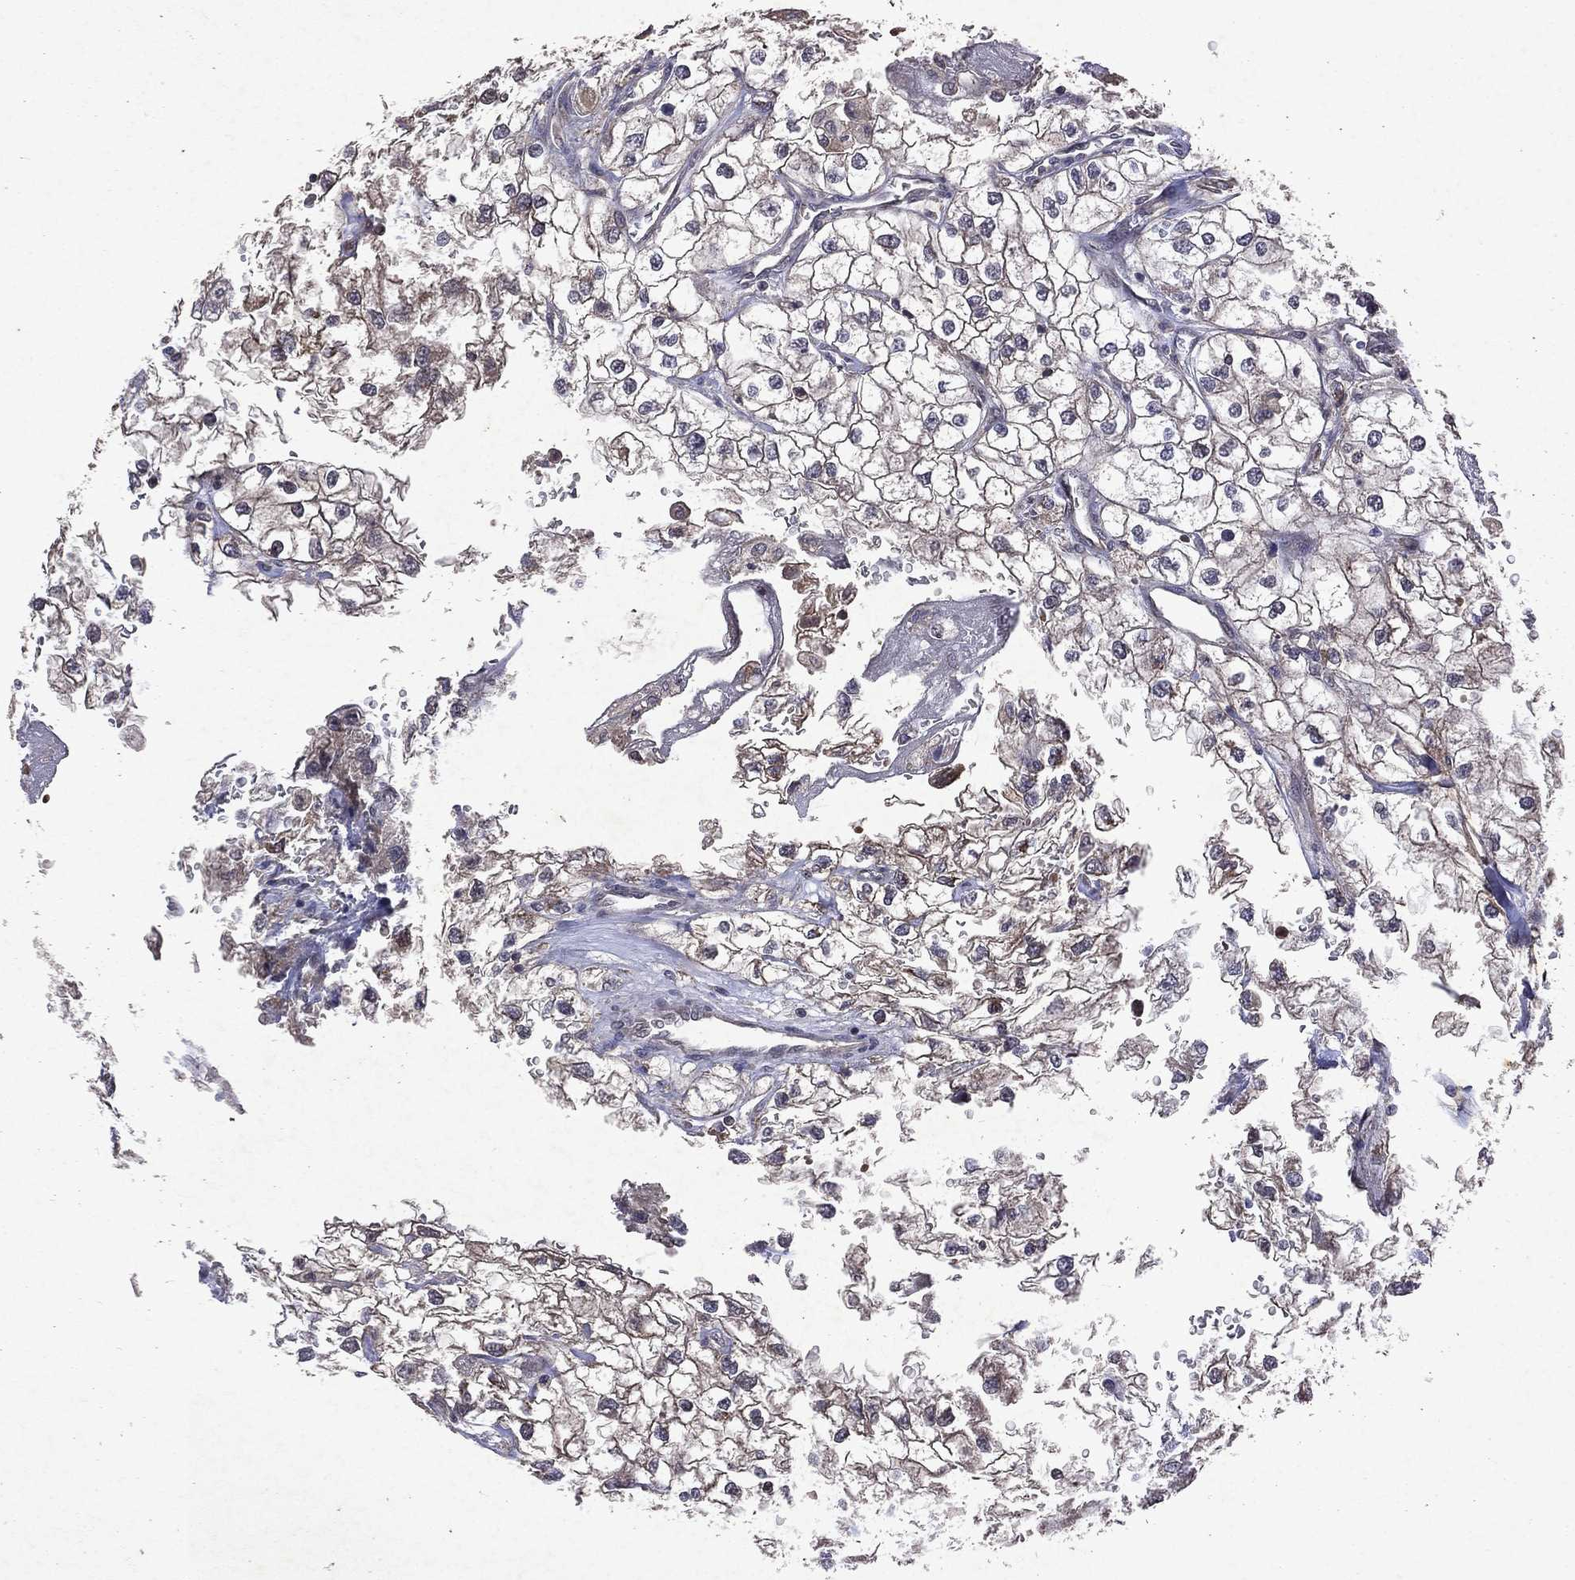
{"staining": {"intensity": "weak", "quantity": "<25%", "location": "cytoplasmic/membranous"}, "tissue": "renal cancer", "cell_type": "Tumor cells", "image_type": "cancer", "snomed": [{"axis": "morphology", "description": "Adenocarcinoma, NOS"}, {"axis": "topography", "description": "Kidney"}], "caption": "Adenocarcinoma (renal) was stained to show a protein in brown. There is no significant staining in tumor cells. The staining is performed using DAB (3,3'-diaminobenzidine) brown chromogen with nuclei counter-stained in using hematoxylin.", "gene": "MTAP", "patient": {"sex": "male", "age": 59}}